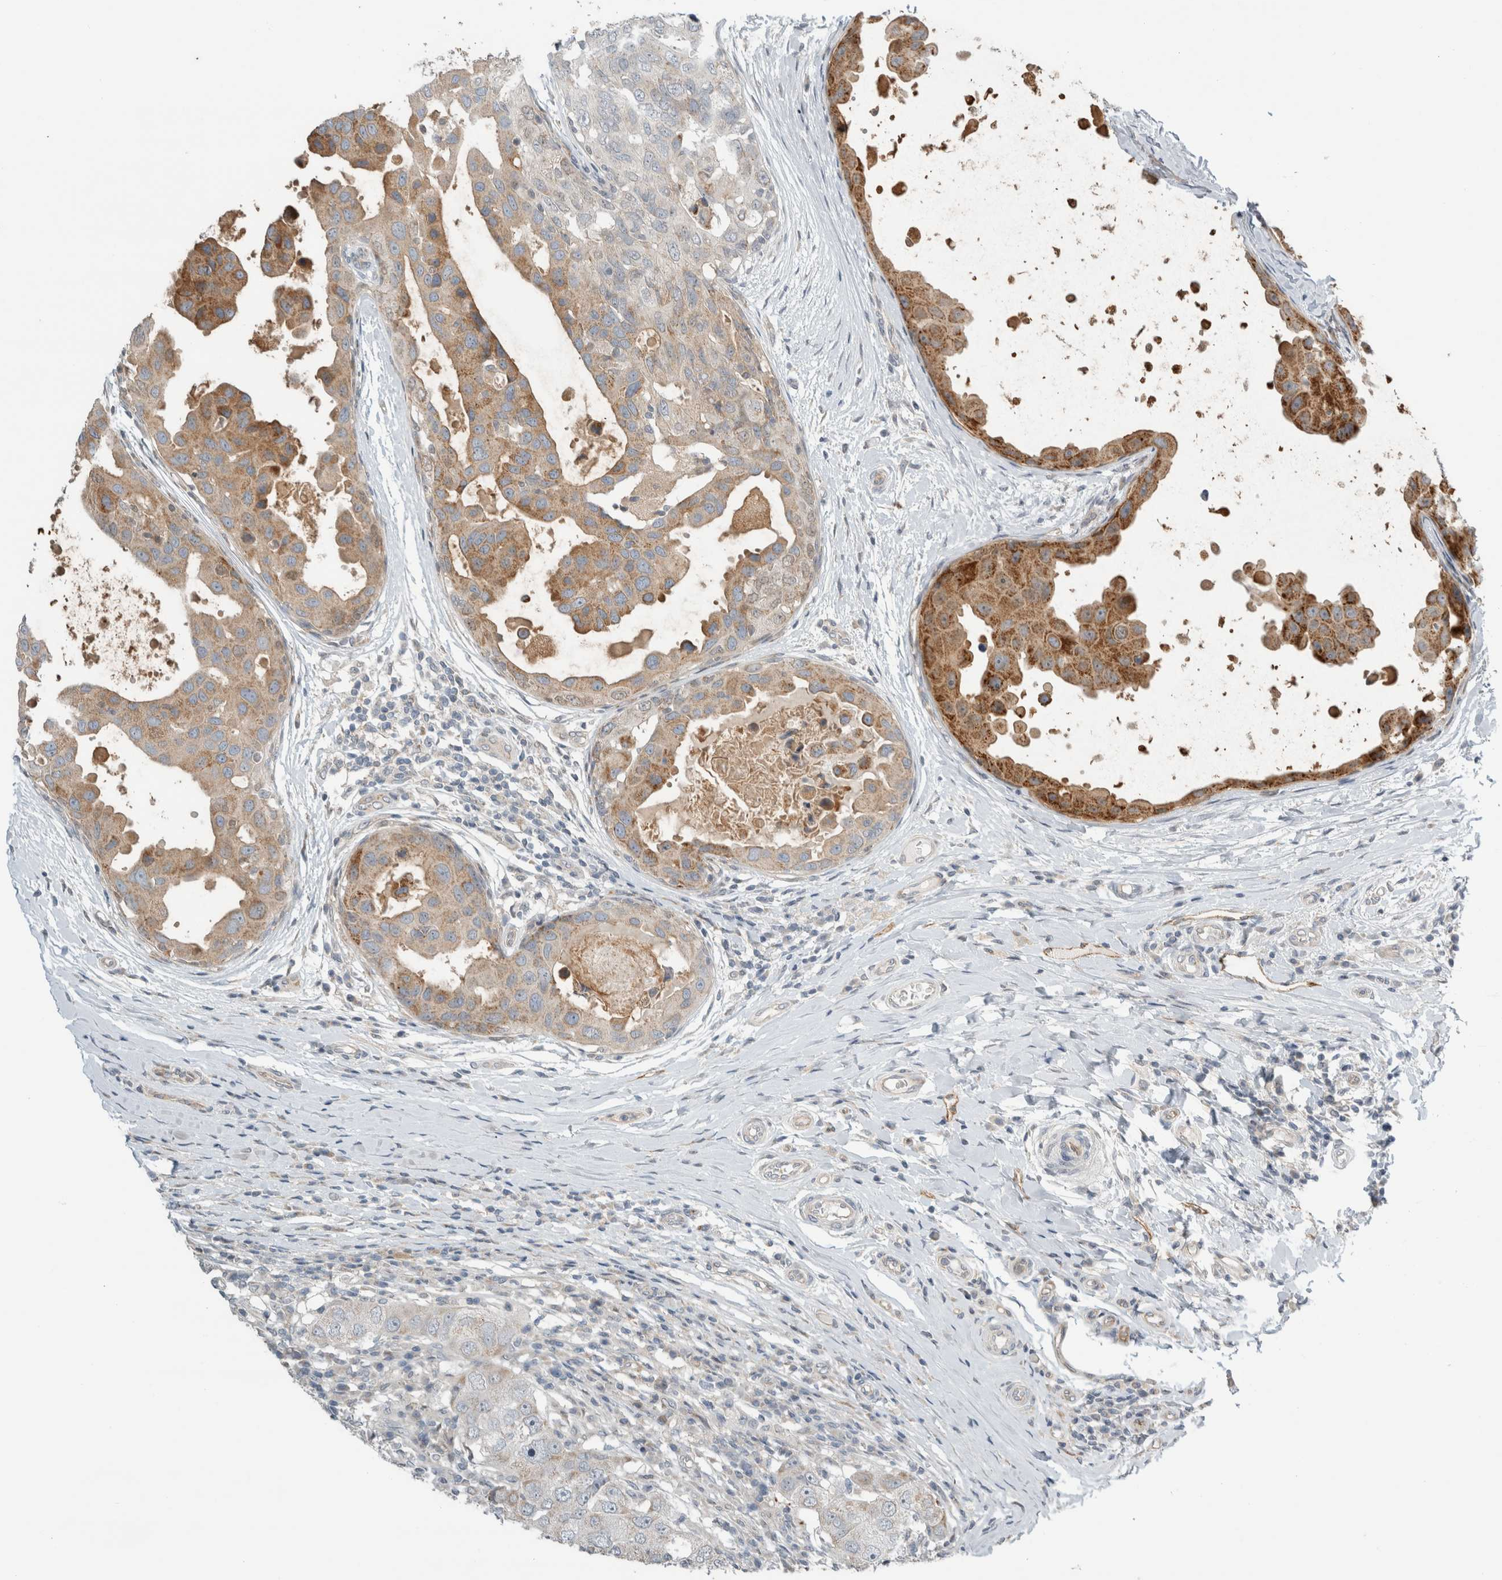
{"staining": {"intensity": "moderate", "quantity": "25%-75%", "location": "cytoplasmic/membranous"}, "tissue": "breast cancer", "cell_type": "Tumor cells", "image_type": "cancer", "snomed": [{"axis": "morphology", "description": "Duct carcinoma"}, {"axis": "topography", "description": "Breast"}], "caption": "Breast cancer tissue demonstrates moderate cytoplasmic/membranous staining in approximately 25%-75% of tumor cells, visualized by immunohistochemistry.", "gene": "KPNA5", "patient": {"sex": "female", "age": 27}}